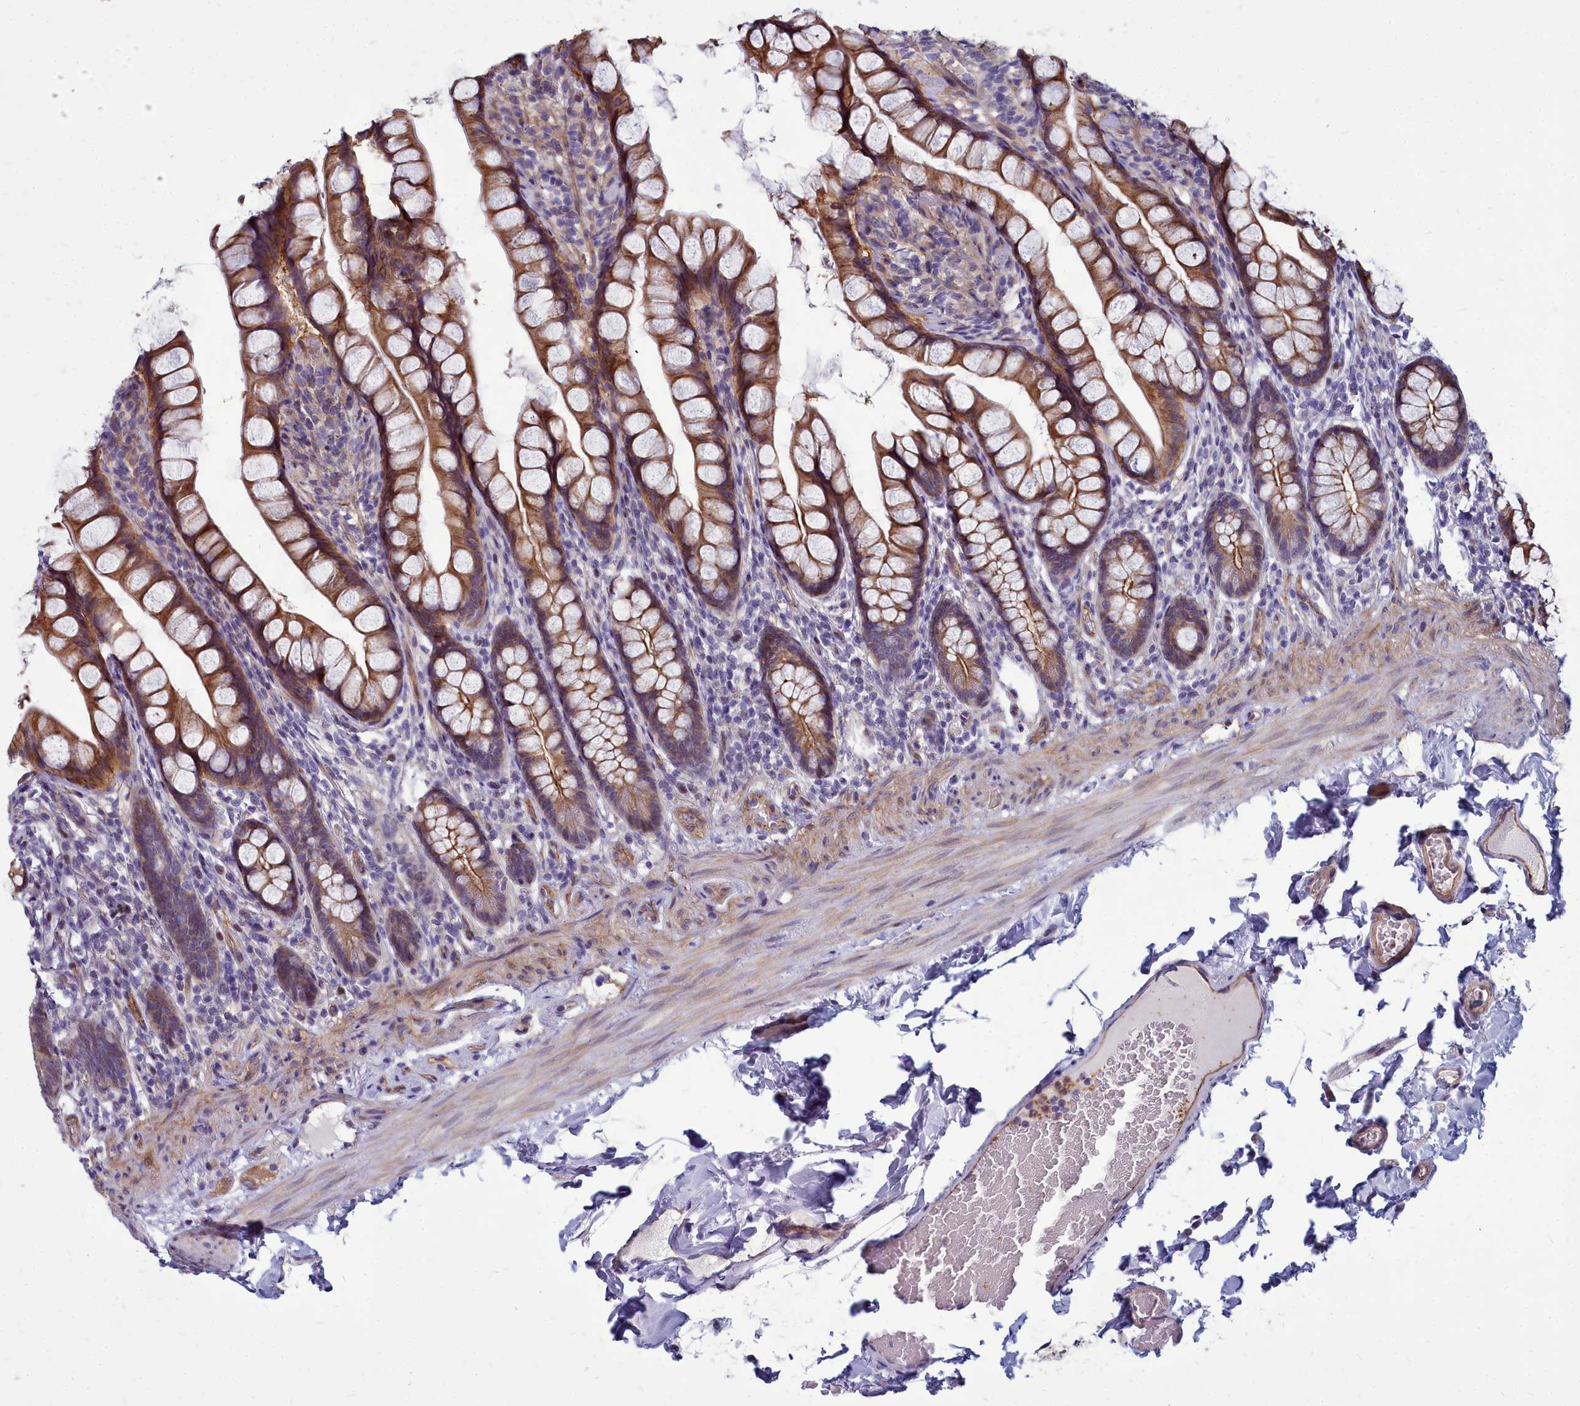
{"staining": {"intensity": "moderate", "quantity": ">75%", "location": "cytoplasmic/membranous"}, "tissue": "small intestine", "cell_type": "Glandular cells", "image_type": "normal", "snomed": [{"axis": "morphology", "description": "Normal tissue, NOS"}, {"axis": "topography", "description": "Small intestine"}], "caption": "DAB immunohistochemical staining of benign human small intestine shows moderate cytoplasmic/membranous protein expression in about >75% of glandular cells.", "gene": "TTC5", "patient": {"sex": "male", "age": 70}}